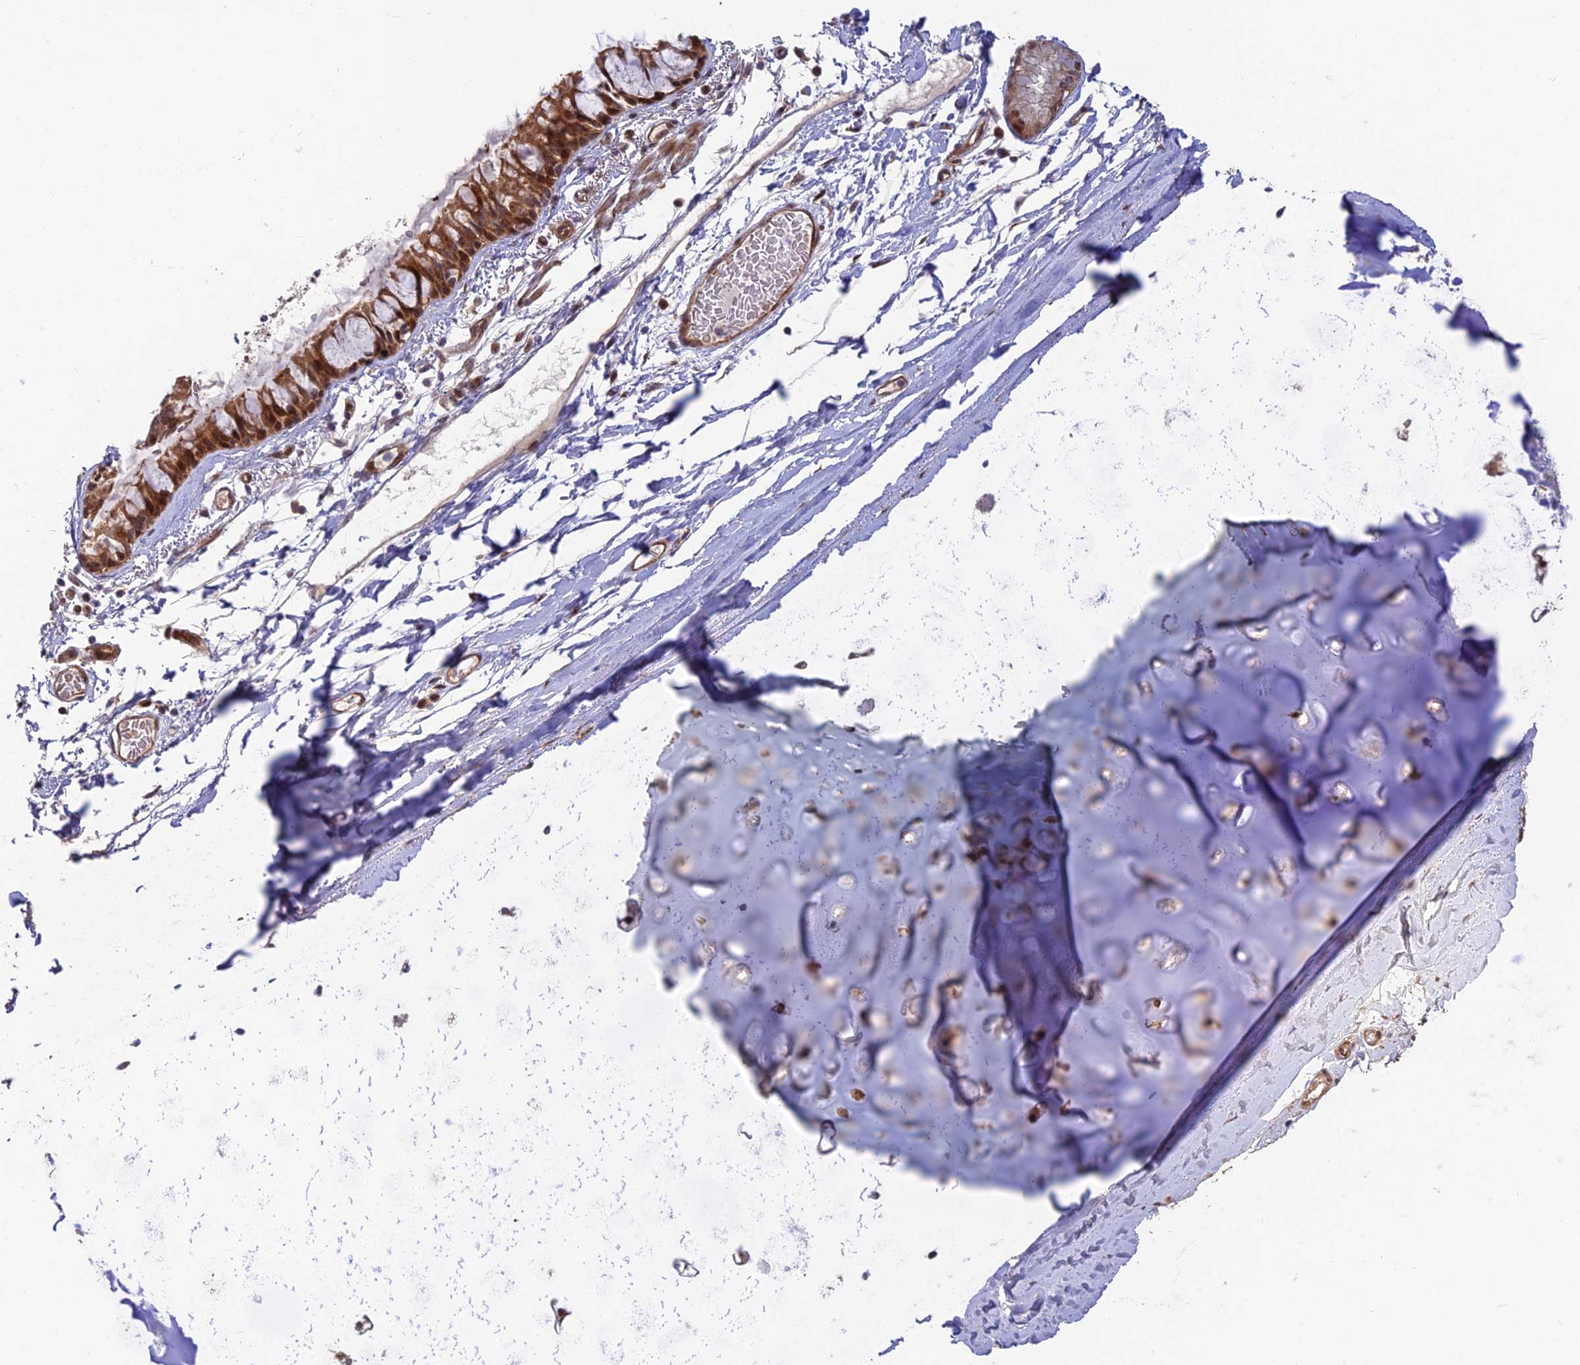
{"staining": {"intensity": "strong", "quantity": ">75%", "location": "cytoplasmic/membranous,nuclear"}, "tissue": "bronchus", "cell_type": "Respiratory epithelial cells", "image_type": "normal", "snomed": [{"axis": "morphology", "description": "Normal tissue, NOS"}, {"axis": "topography", "description": "Cartilage tissue"}], "caption": "A brown stain labels strong cytoplasmic/membranous,nuclear expression of a protein in respiratory epithelial cells of unremarkable bronchus. (DAB IHC, brown staining for protein, blue staining for nuclei).", "gene": "UFSP2", "patient": {"sex": "male", "age": 63}}